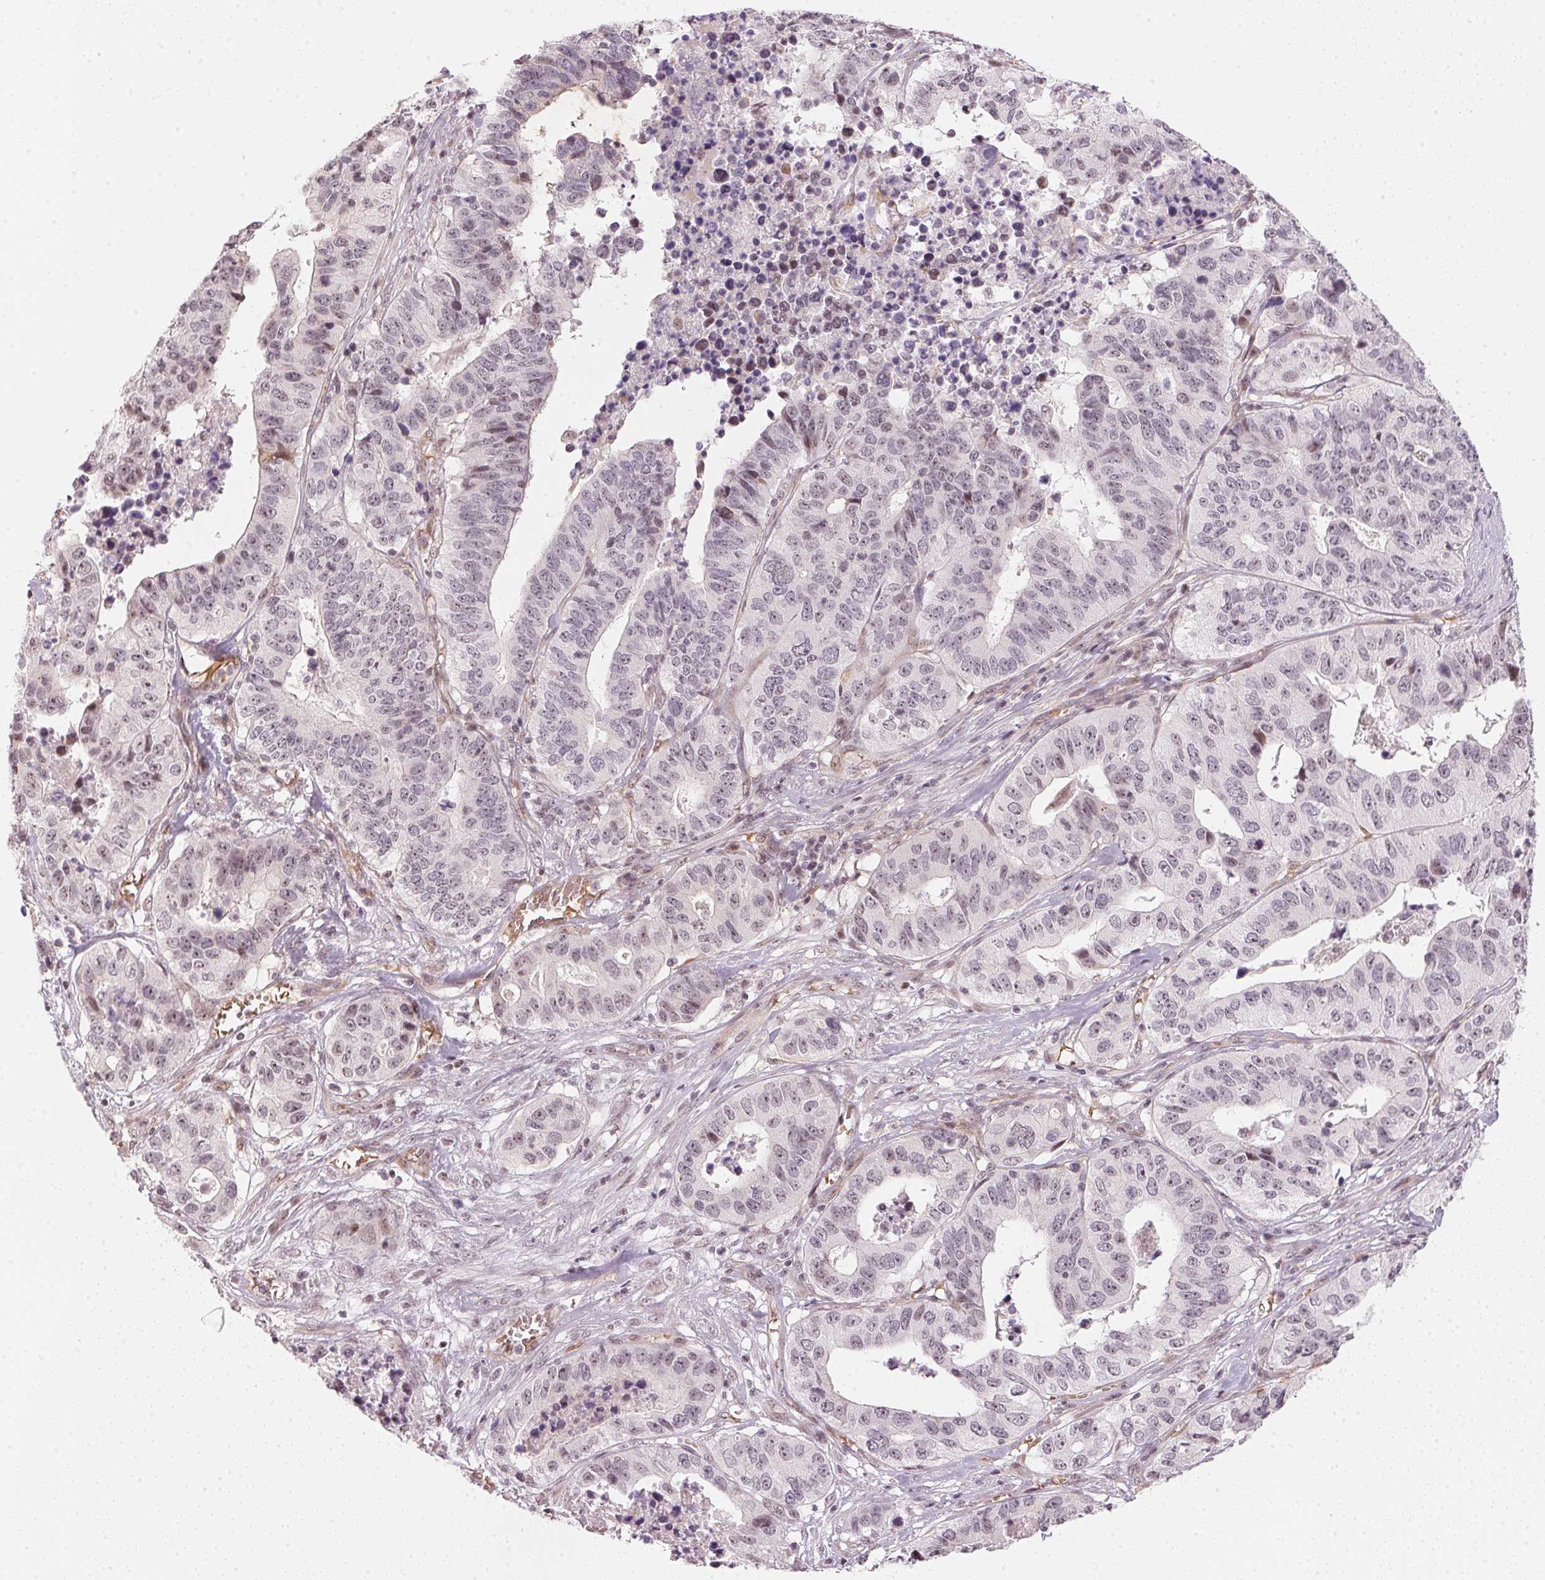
{"staining": {"intensity": "weak", "quantity": "25%-75%", "location": "nuclear"}, "tissue": "stomach cancer", "cell_type": "Tumor cells", "image_type": "cancer", "snomed": [{"axis": "morphology", "description": "Adenocarcinoma, NOS"}, {"axis": "topography", "description": "Stomach, upper"}], "caption": "Immunohistochemistry (IHC) (DAB (3,3'-diaminobenzidine)) staining of human stomach cancer (adenocarcinoma) displays weak nuclear protein staining in about 25%-75% of tumor cells.", "gene": "KAT6A", "patient": {"sex": "female", "age": 67}}